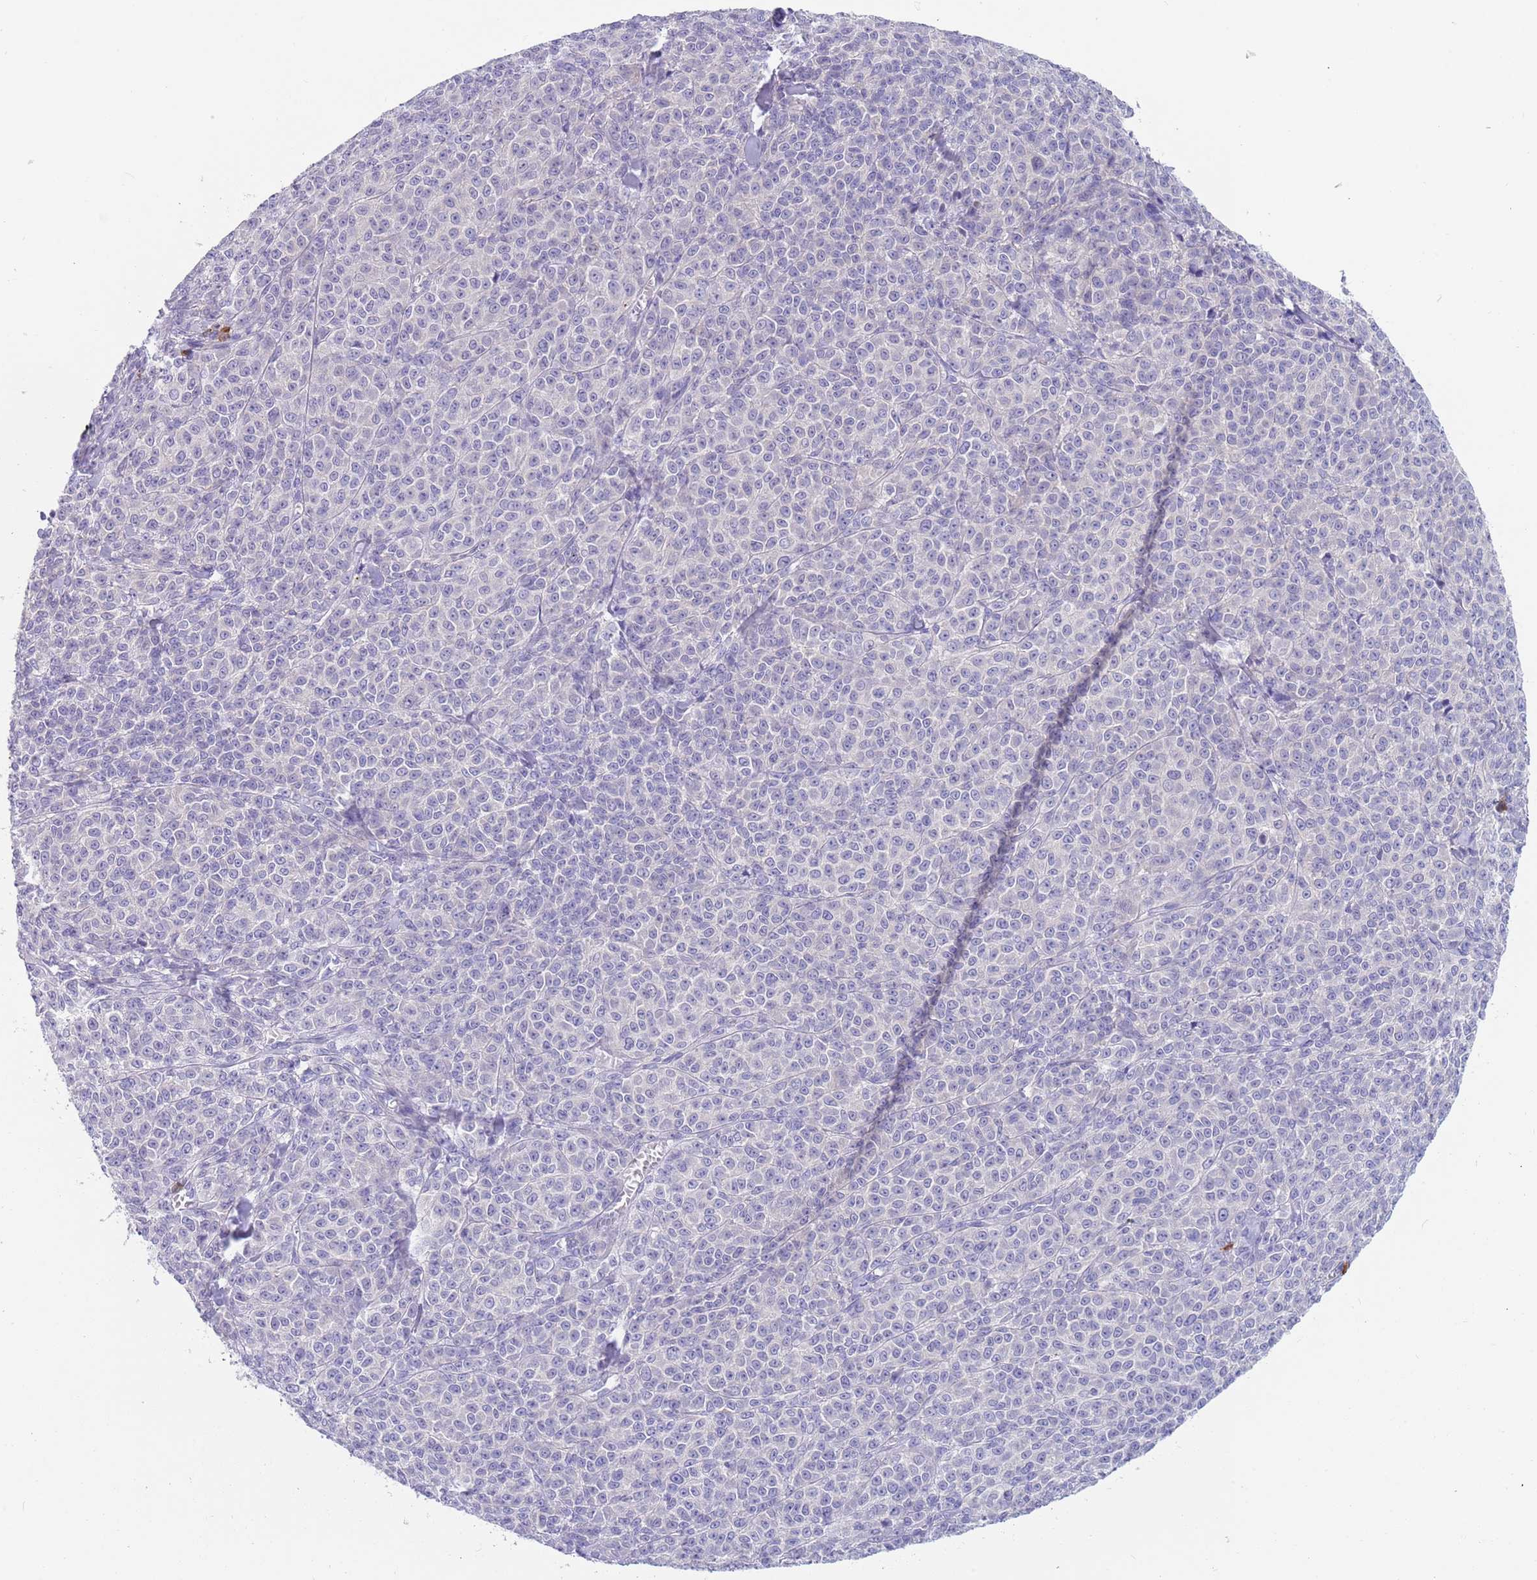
{"staining": {"intensity": "negative", "quantity": "none", "location": "none"}, "tissue": "melanoma", "cell_type": "Tumor cells", "image_type": "cancer", "snomed": [{"axis": "morphology", "description": "Normal tissue, NOS"}, {"axis": "morphology", "description": "Malignant melanoma, NOS"}, {"axis": "topography", "description": "Skin"}], "caption": "Protein analysis of malignant melanoma displays no significant positivity in tumor cells.", "gene": "TYW1", "patient": {"sex": "female", "age": 34}}